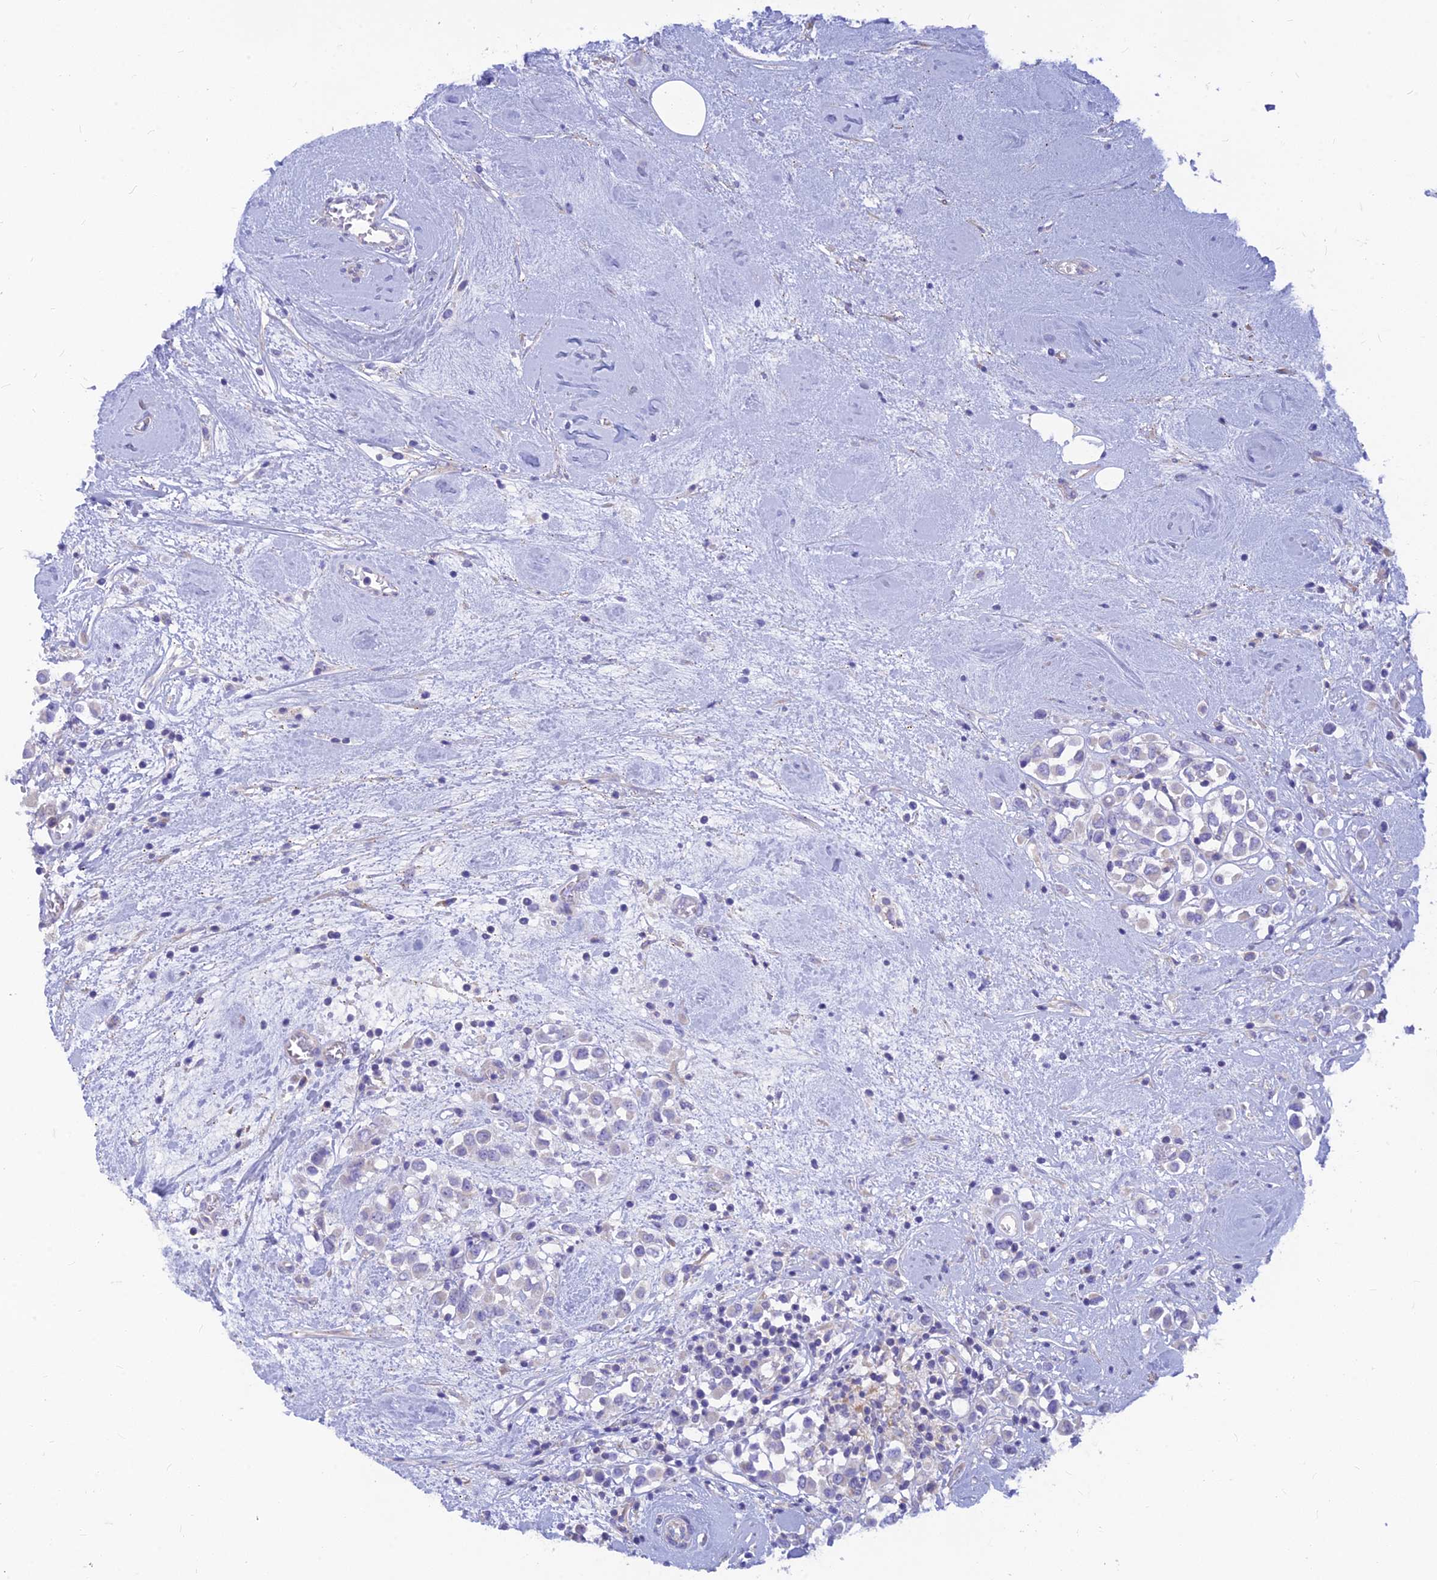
{"staining": {"intensity": "negative", "quantity": "none", "location": "none"}, "tissue": "breast cancer", "cell_type": "Tumor cells", "image_type": "cancer", "snomed": [{"axis": "morphology", "description": "Duct carcinoma"}, {"axis": "topography", "description": "Breast"}], "caption": "DAB immunohistochemical staining of human intraductal carcinoma (breast) reveals no significant expression in tumor cells.", "gene": "TMEM30B", "patient": {"sex": "female", "age": 61}}